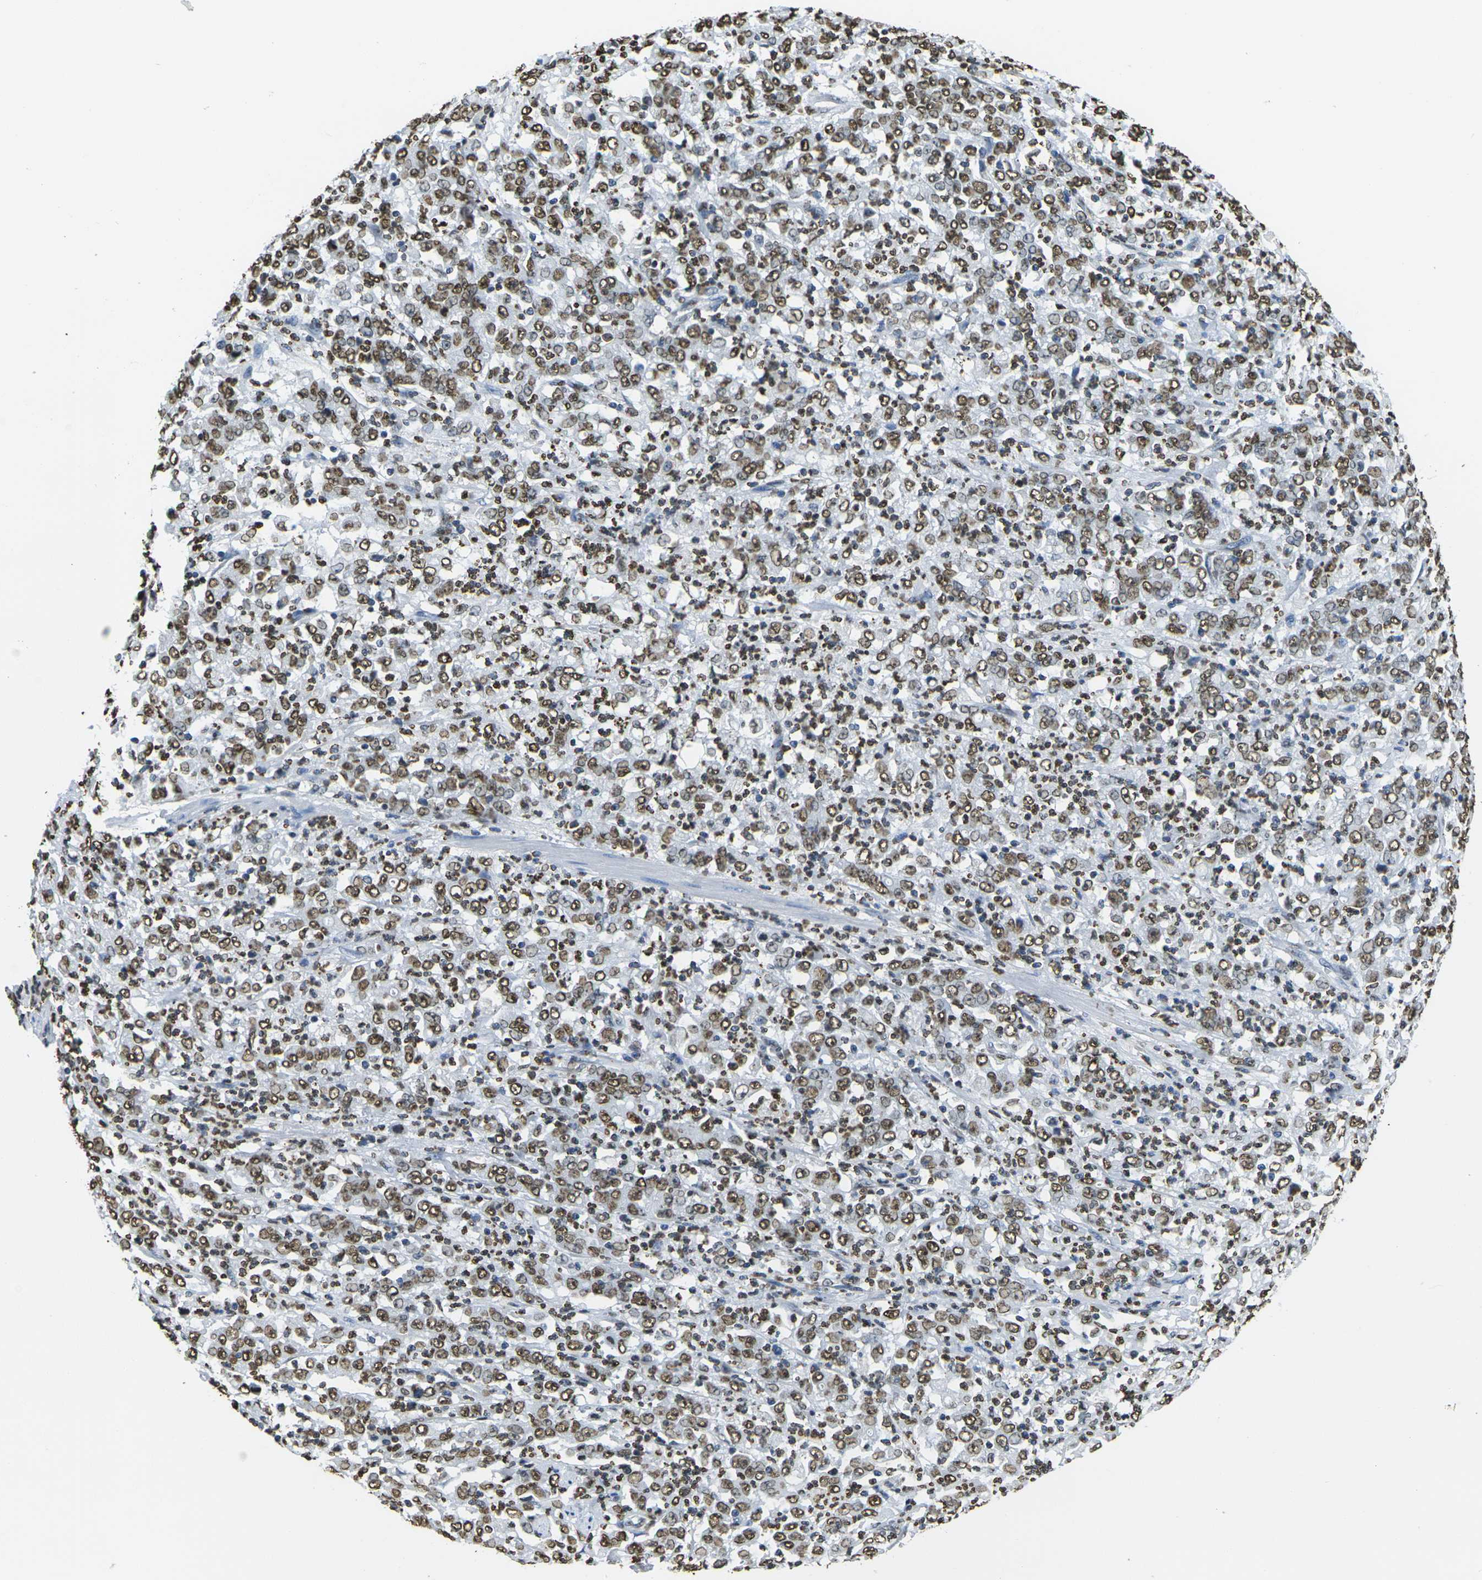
{"staining": {"intensity": "strong", "quantity": ">75%", "location": "nuclear"}, "tissue": "stomach cancer", "cell_type": "Tumor cells", "image_type": "cancer", "snomed": [{"axis": "morphology", "description": "Adenocarcinoma, NOS"}, {"axis": "topography", "description": "Stomach, lower"}], "caption": "Immunohistochemical staining of stomach cancer shows strong nuclear protein staining in about >75% of tumor cells.", "gene": "DRAXIN", "patient": {"sex": "female", "age": 71}}